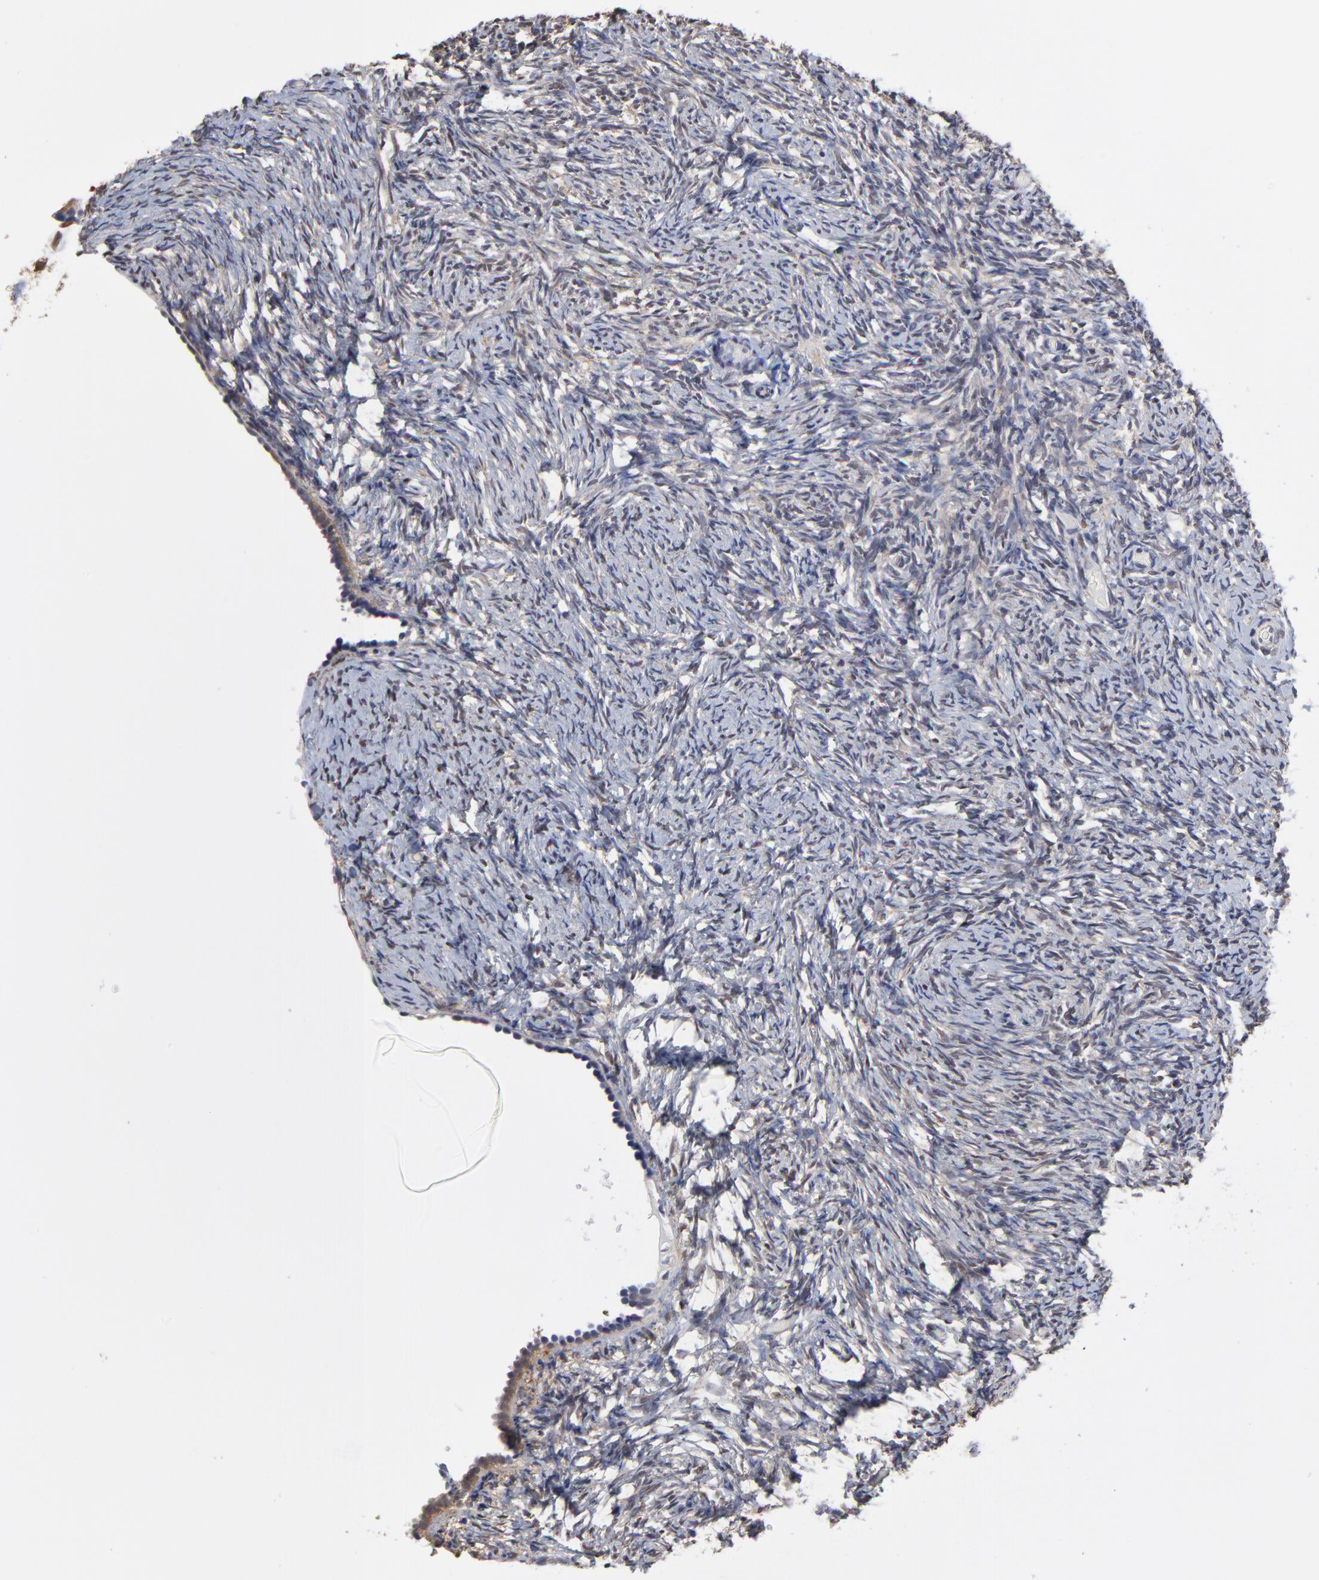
{"staining": {"intensity": "weak", "quantity": ">75%", "location": "cytoplasmic/membranous"}, "tissue": "ovary", "cell_type": "Follicle cells", "image_type": "normal", "snomed": [{"axis": "morphology", "description": "Normal tissue, NOS"}, {"axis": "topography", "description": "Ovary"}], "caption": "The image displays immunohistochemical staining of normal ovary. There is weak cytoplasmic/membranous expression is identified in about >75% of follicle cells.", "gene": "CCT2", "patient": {"sex": "female", "age": 60}}